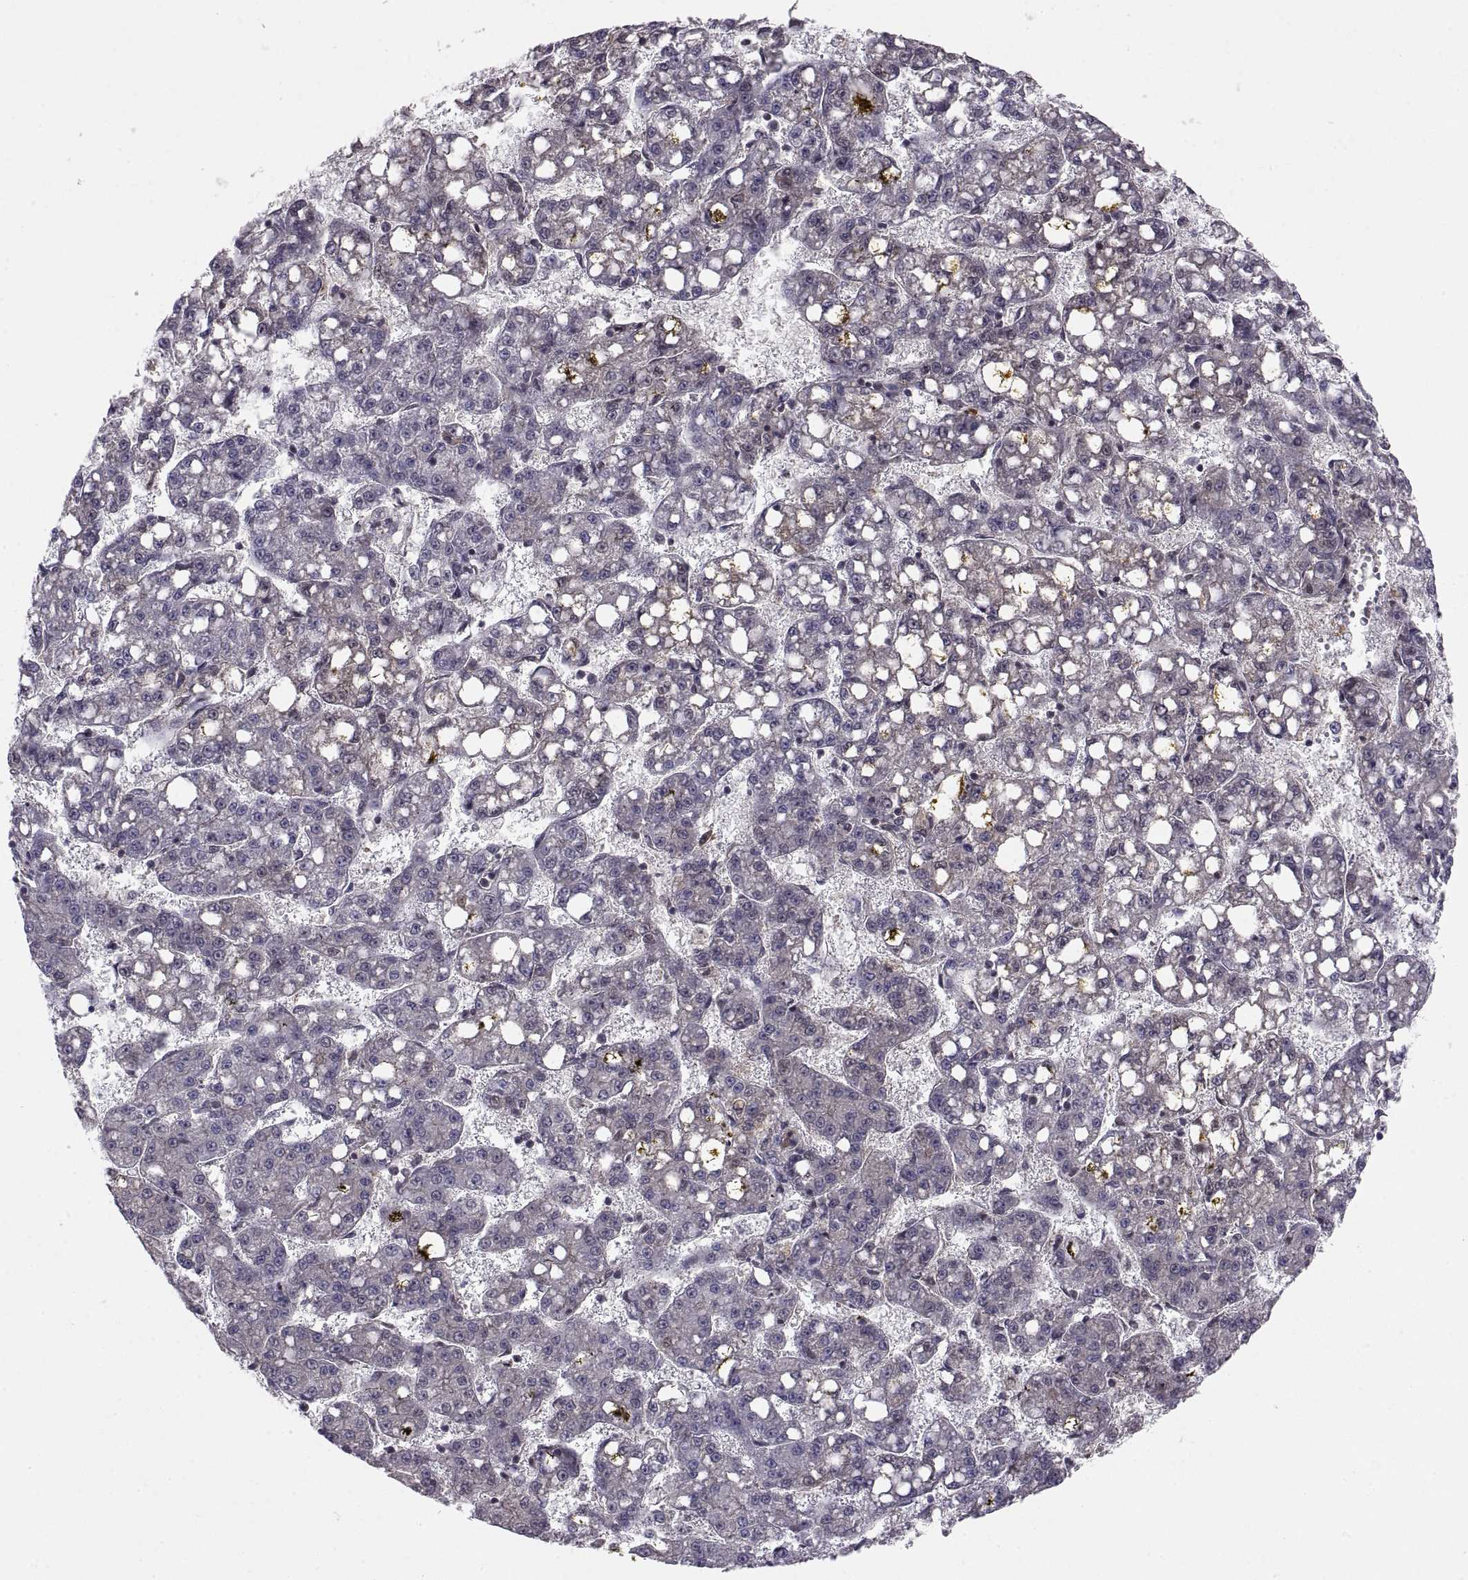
{"staining": {"intensity": "negative", "quantity": "none", "location": "none"}, "tissue": "liver cancer", "cell_type": "Tumor cells", "image_type": "cancer", "snomed": [{"axis": "morphology", "description": "Carcinoma, Hepatocellular, NOS"}, {"axis": "topography", "description": "Liver"}], "caption": "Immunohistochemical staining of liver cancer (hepatocellular carcinoma) displays no significant positivity in tumor cells. The staining was performed using DAB (3,3'-diaminobenzidine) to visualize the protein expression in brown, while the nuclei were stained in blue with hematoxylin (Magnification: 20x).", "gene": "ABL2", "patient": {"sex": "female", "age": 65}}